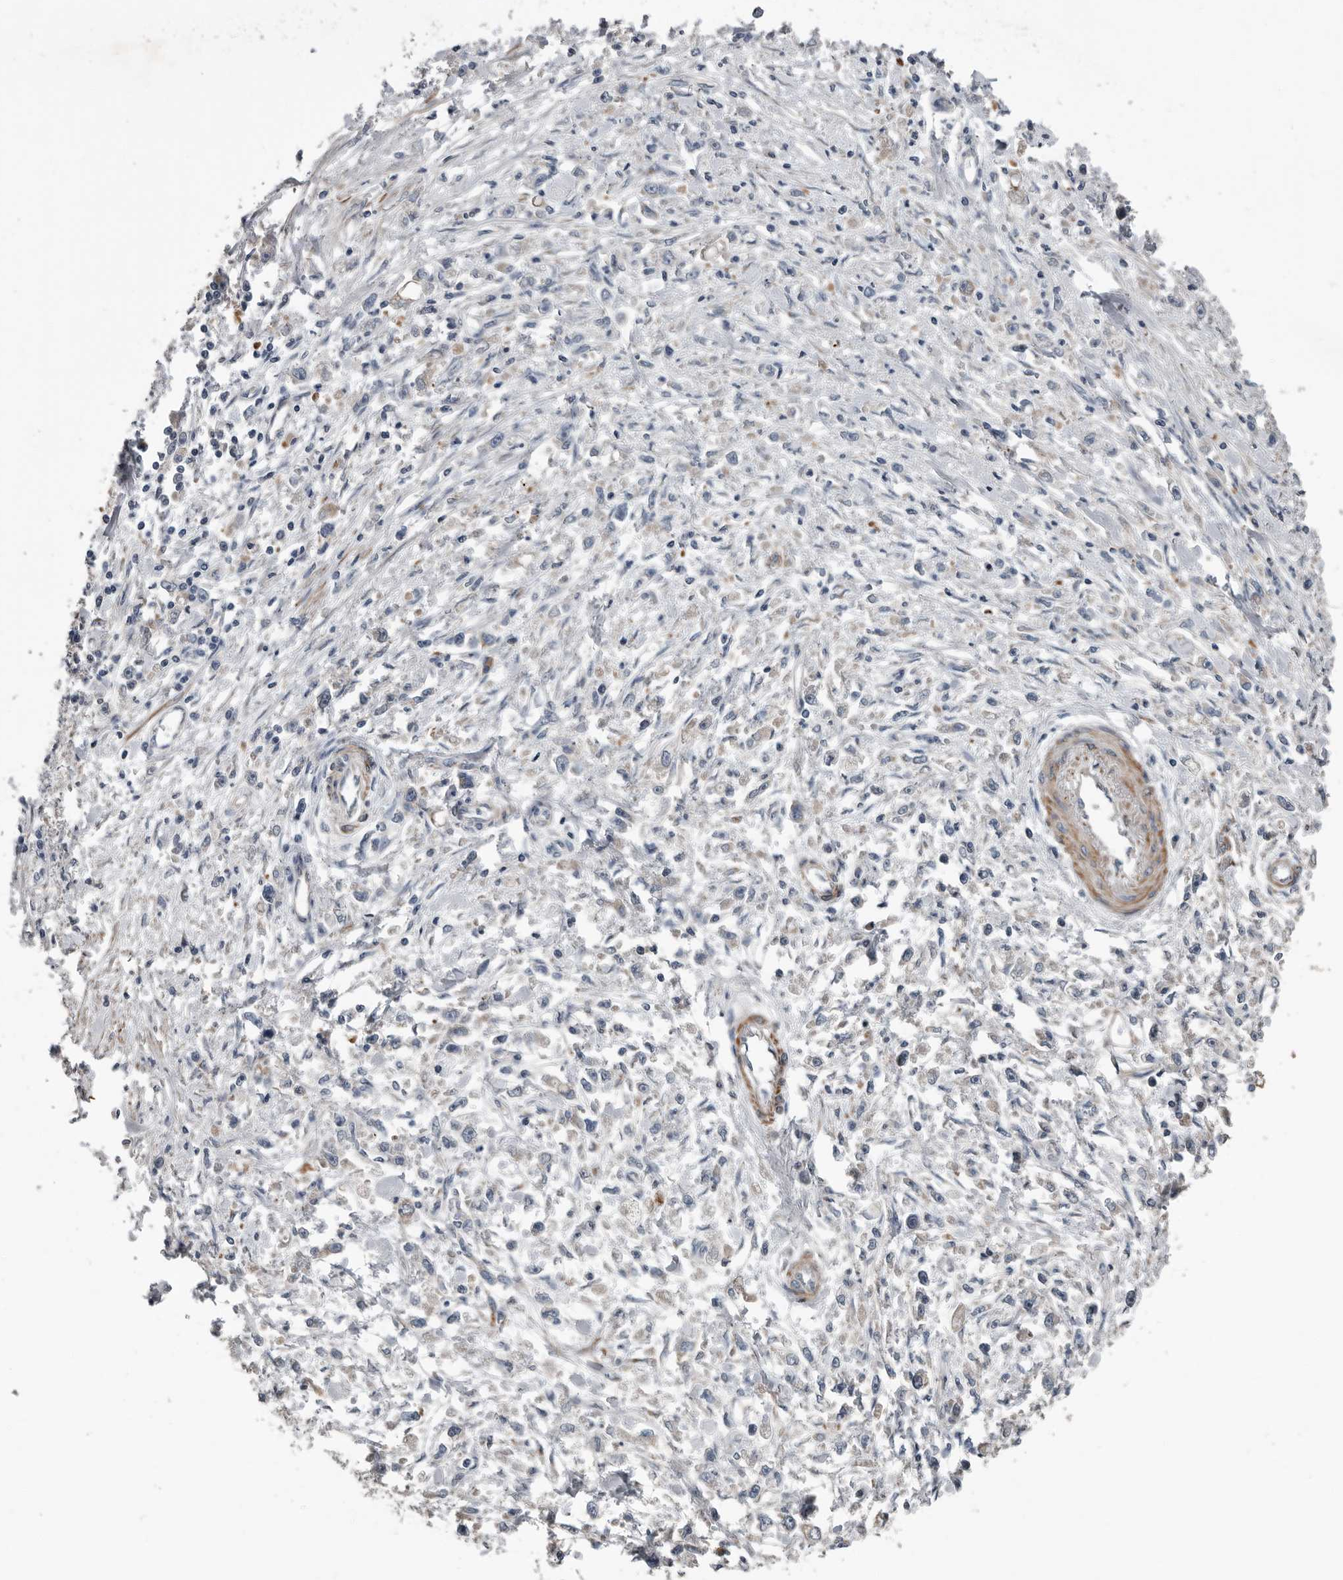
{"staining": {"intensity": "negative", "quantity": "none", "location": "none"}, "tissue": "stomach cancer", "cell_type": "Tumor cells", "image_type": "cancer", "snomed": [{"axis": "morphology", "description": "Adenocarcinoma, NOS"}, {"axis": "topography", "description": "Stomach"}], "caption": "High power microscopy photomicrograph of an IHC photomicrograph of adenocarcinoma (stomach), revealing no significant staining in tumor cells.", "gene": "DPY19L4", "patient": {"sex": "female", "age": 59}}